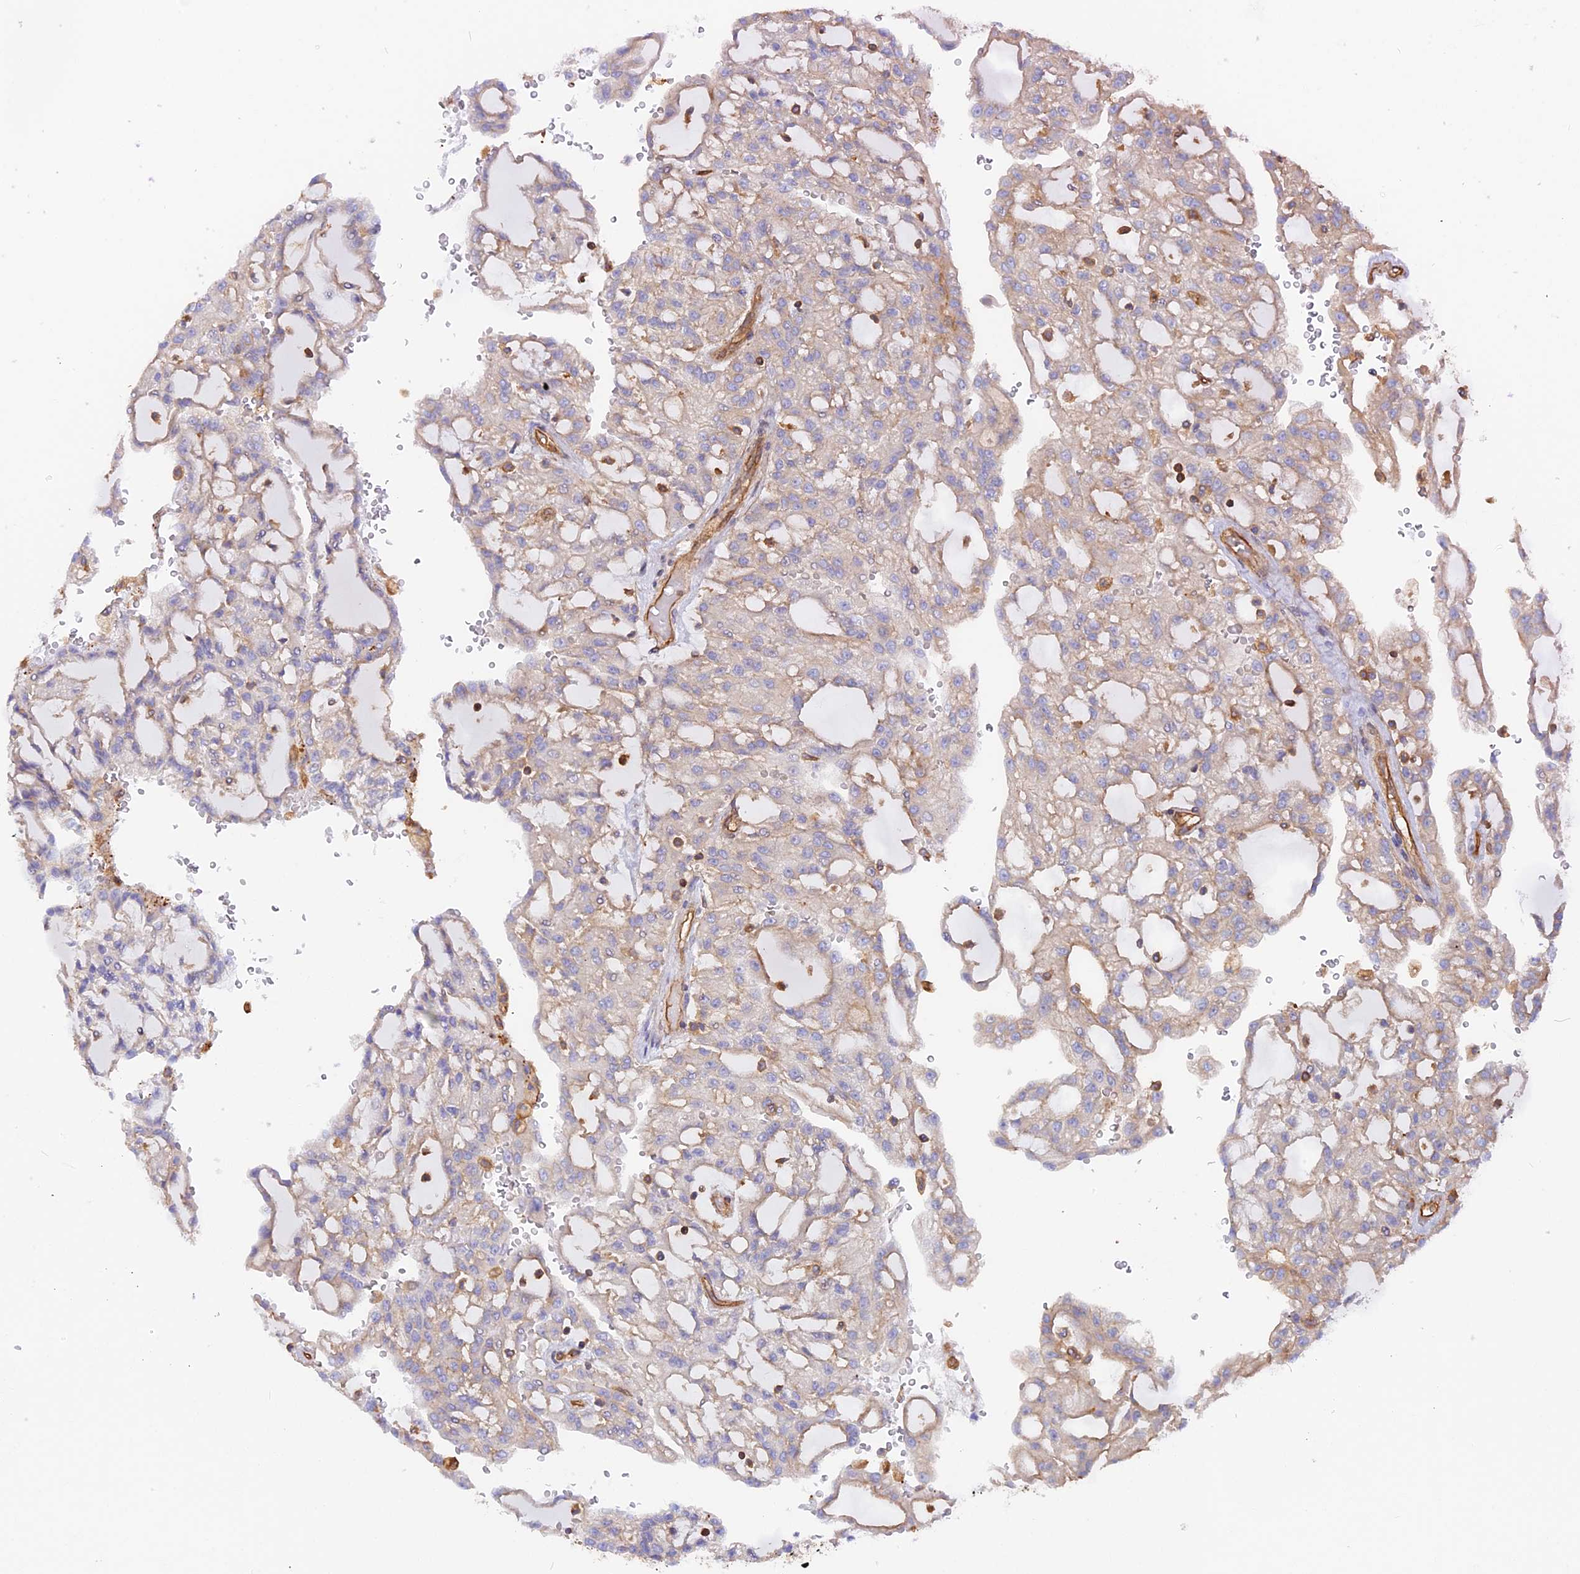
{"staining": {"intensity": "weak", "quantity": "<25%", "location": "cytoplasmic/membranous"}, "tissue": "renal cancer", "cell_type": "Tumor cells", "image_type": "cancer", "snomed": [{"axis": "morphology", "description": "Adenocarcinoma, NOS"}, {"axis": "topography", "description": "Kidney"}], "caption": "Micrograph shows no protein expression in tumor cells of renal cancer tissue.", "gene": "VPS18", "patient": {"sex": "male", "age": 63}}